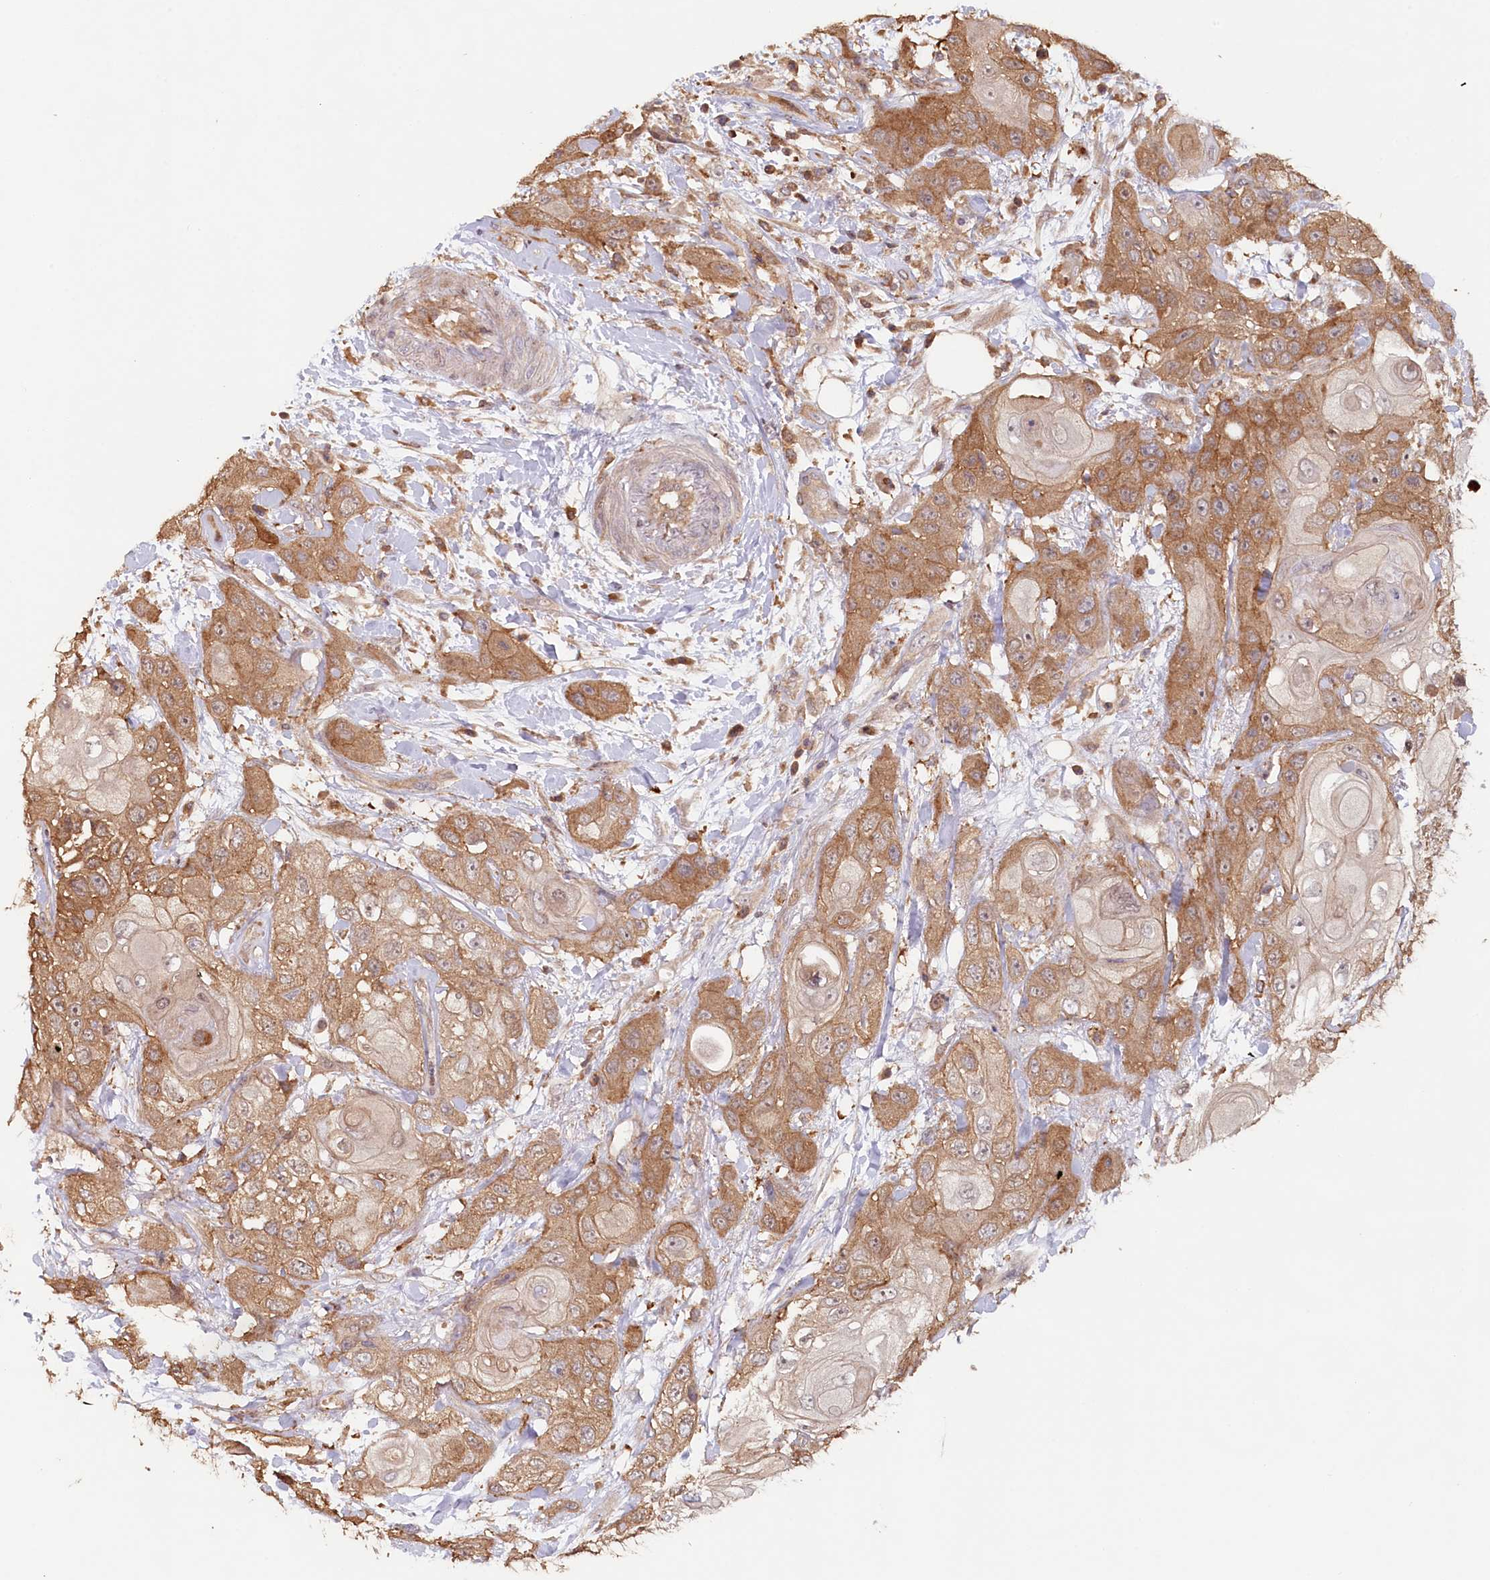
{"staining": {"intensity": "moderate", "quantity": ">75%", "location": "cytoplasmic/membranous"}, "tissue": "head and neck cancer", "cell_type": "Tumor cells", "image_type": "cancer", "snomed": [{"axis": "morphology", "description": "Squamous cell carcinoma, NOS"}, {"axis": "topography", "description": "Head-Neck"}], "caption": "Head and neck cancer was stained to show a protein in brown. There is medium levels of moderate cytoplasmic/membranous expression in approximately >75% of tumor cells.", "gene": "HAL", "patient": {"sex": "female", "age": 43}}